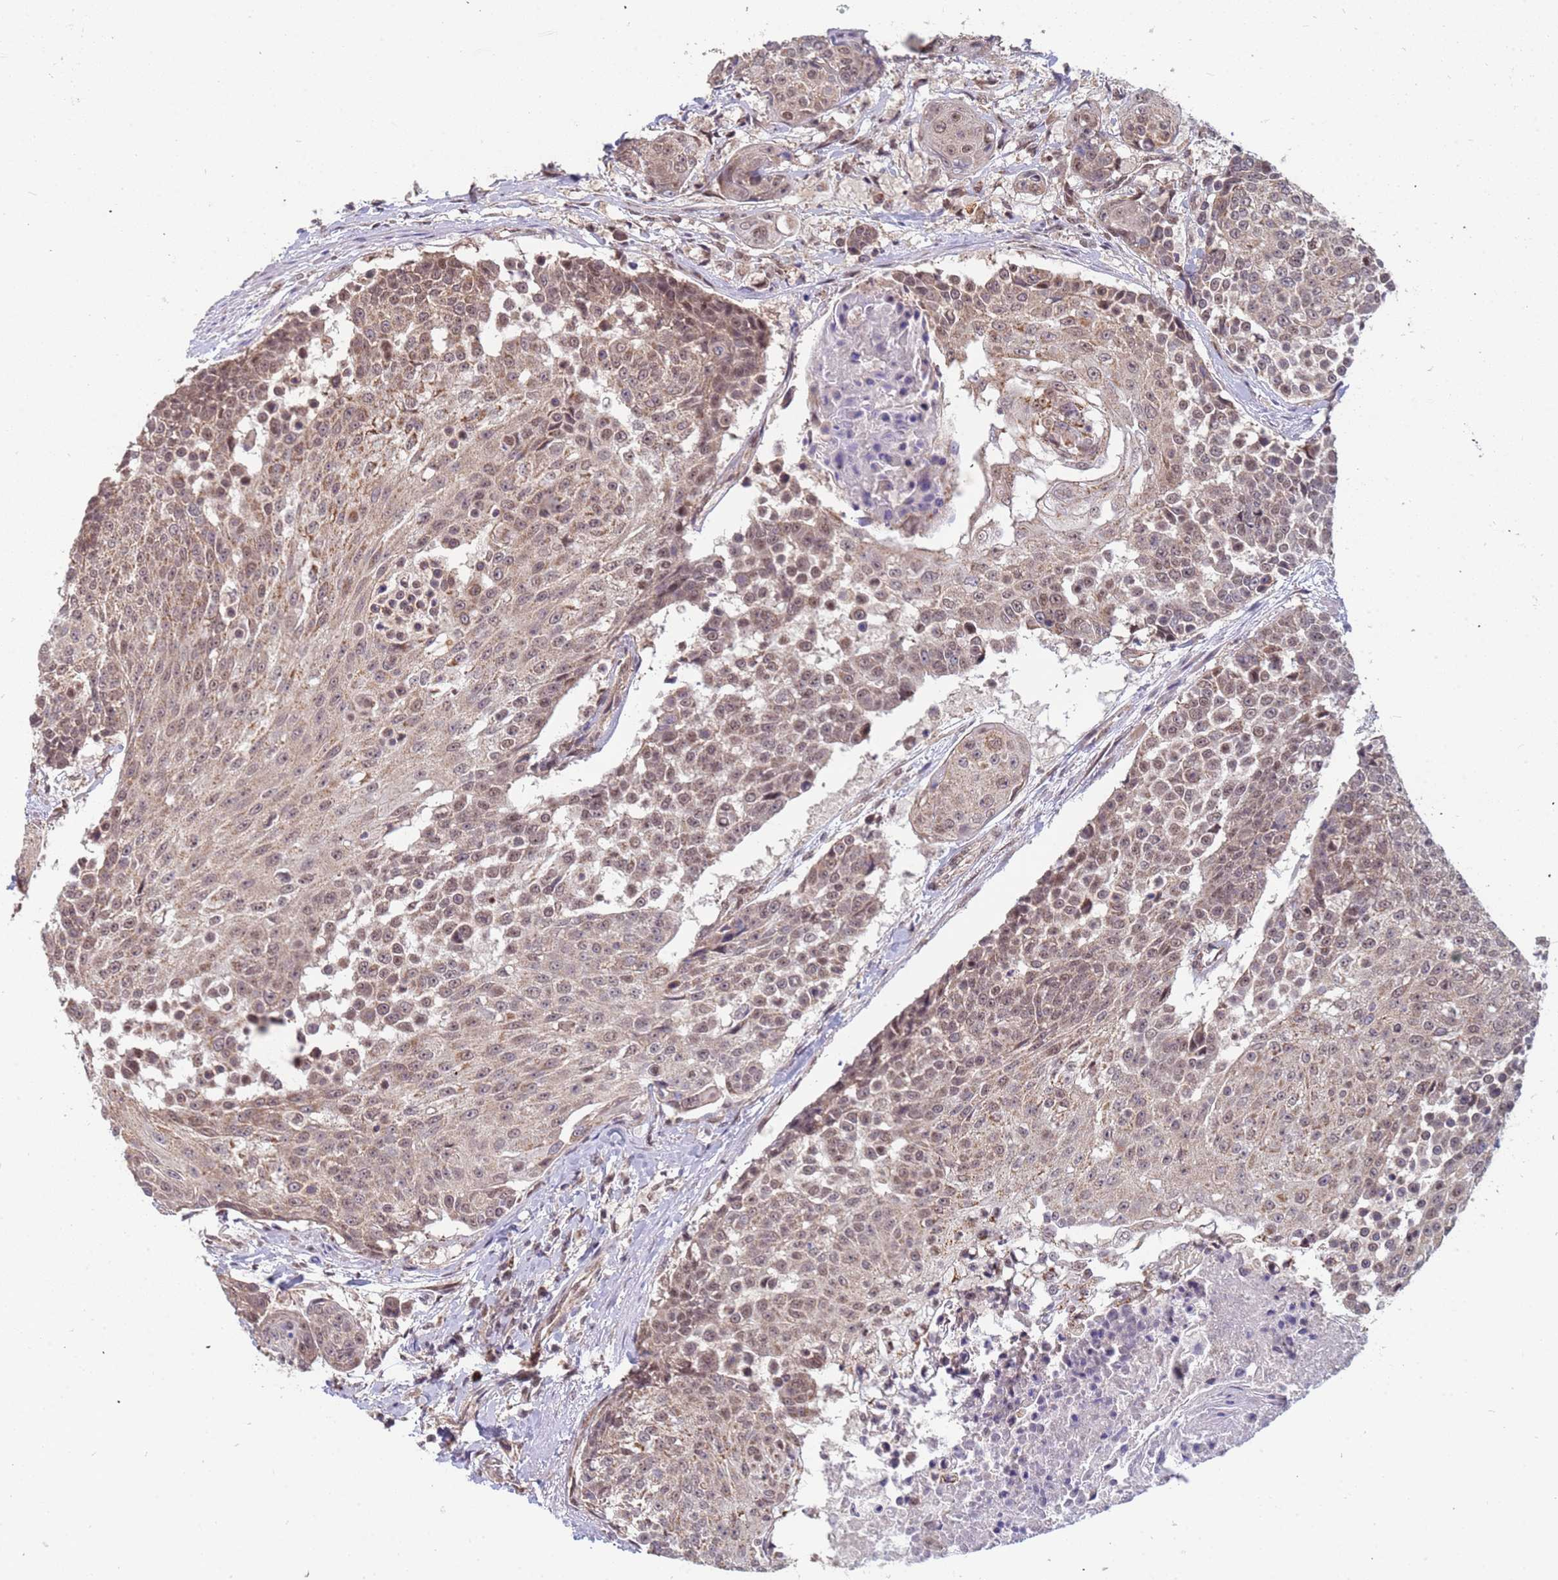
{"staining": {"intensity": "weak", "quantity": ">75%", "location": "cytoplasmic/membranous,nuclear"}, "tissue": "urothelial cancer", "cell_type": "Tumor cells", "image_type": "cancer", "snomed": [{"axis": "morphology", "description": "Urothelial carcinoma, High grade"}, {"axis": "topography", "description": "Urinary bladder"}], "caption": "Immunohistochemistry (IHC) of human urothelial cancer shows low levels of weak cytoplasmic/membranous and nuclear positivity in approximately >75% of tumor cells. (Stains: DAB in brown, nuclei in blue, Microscopy: brightfield microscopy at high magnification).", "gene": "DENND2B", "patient": {"sex": "female", "age": 63}}